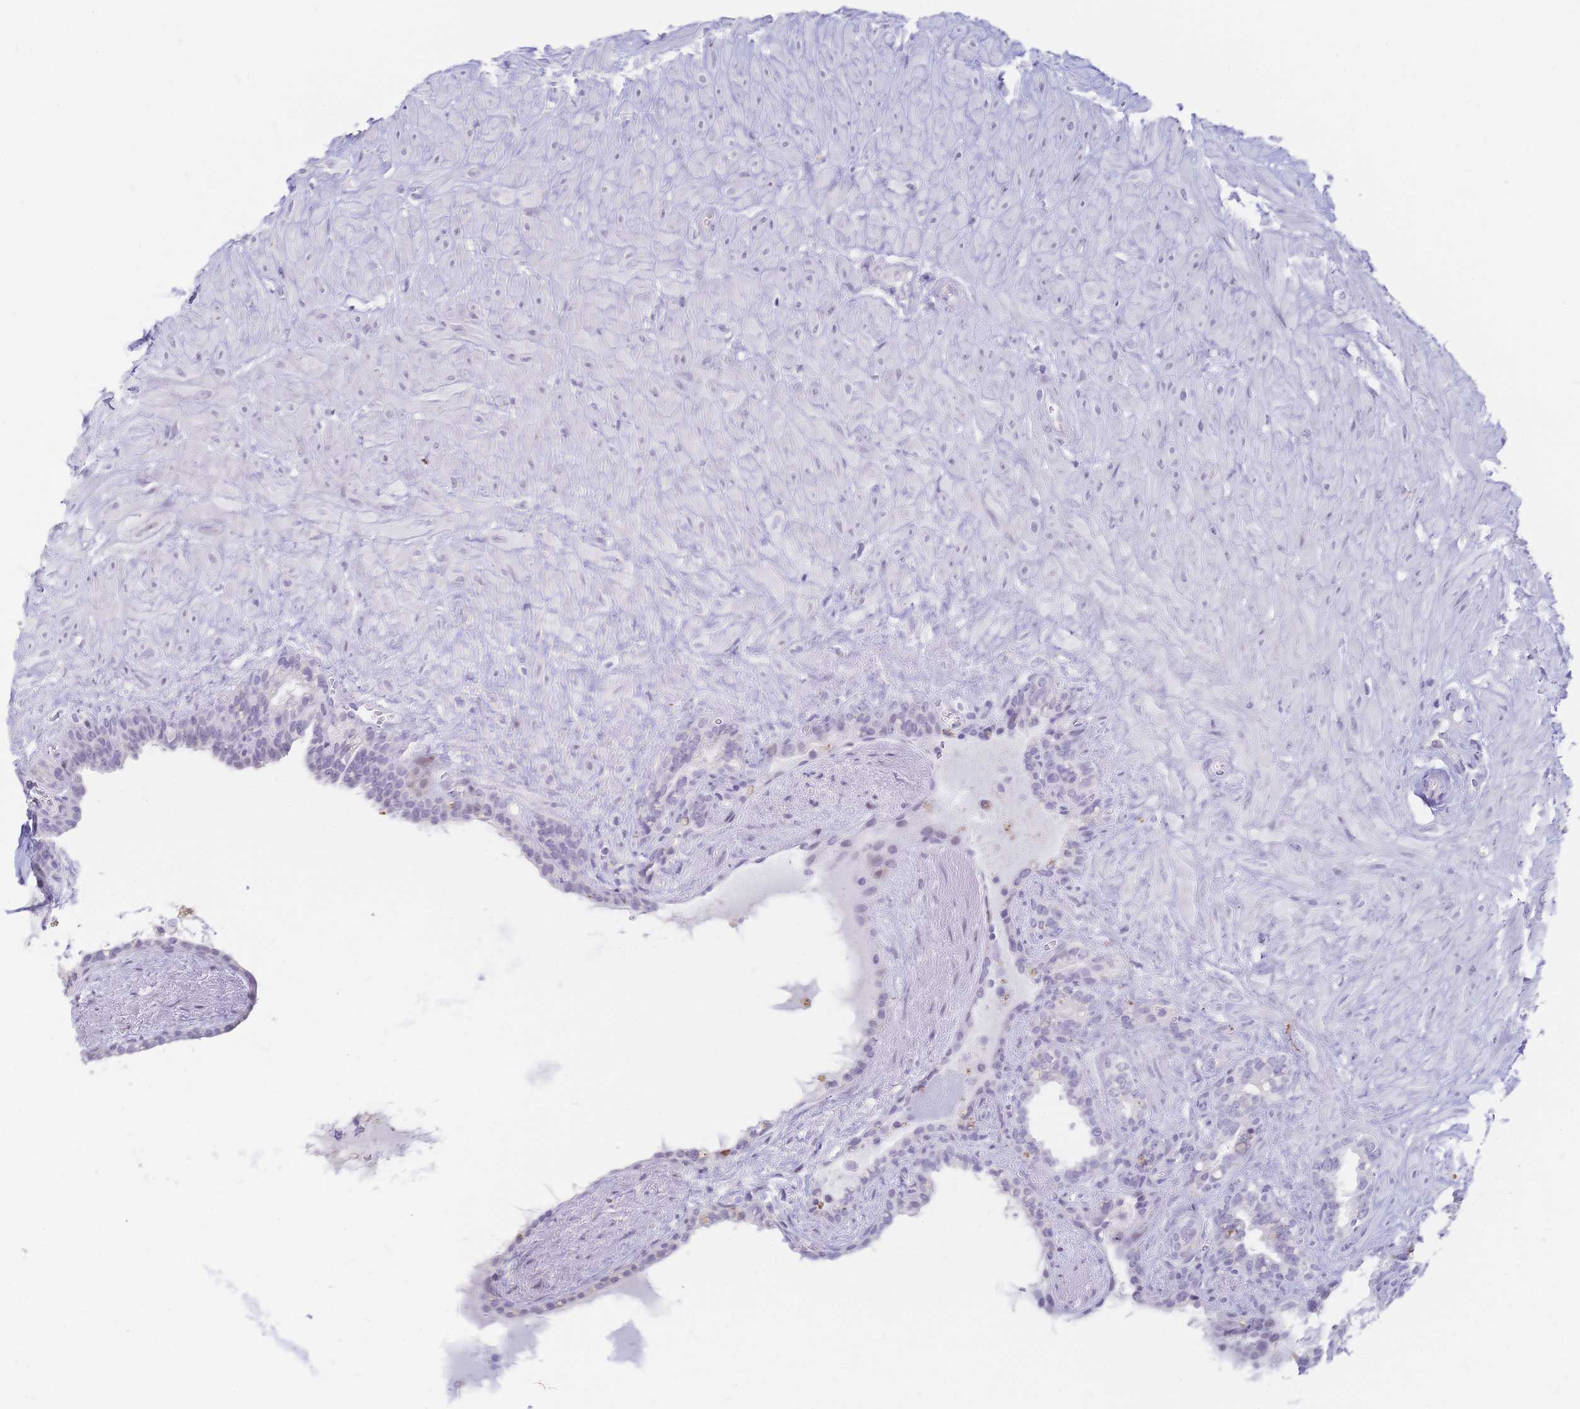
{"staining": {"intensity": "negative", "quantity": "none", "location": "none"}, "tissue": "seminal vesicle", "cell_type": "Glandular cells", "image_type": "normal", "snomed": [{"axis": "morphology", "description": "Normal tissue, NOS"}, {"axis": "topography", "description": "Seminal veicle"}], "caption": "Seminal vesicle stained for a protein using IHC shows no expression glandular cells.", "gene": "CR2", "patient": {"sex": "male", "age": 76}}